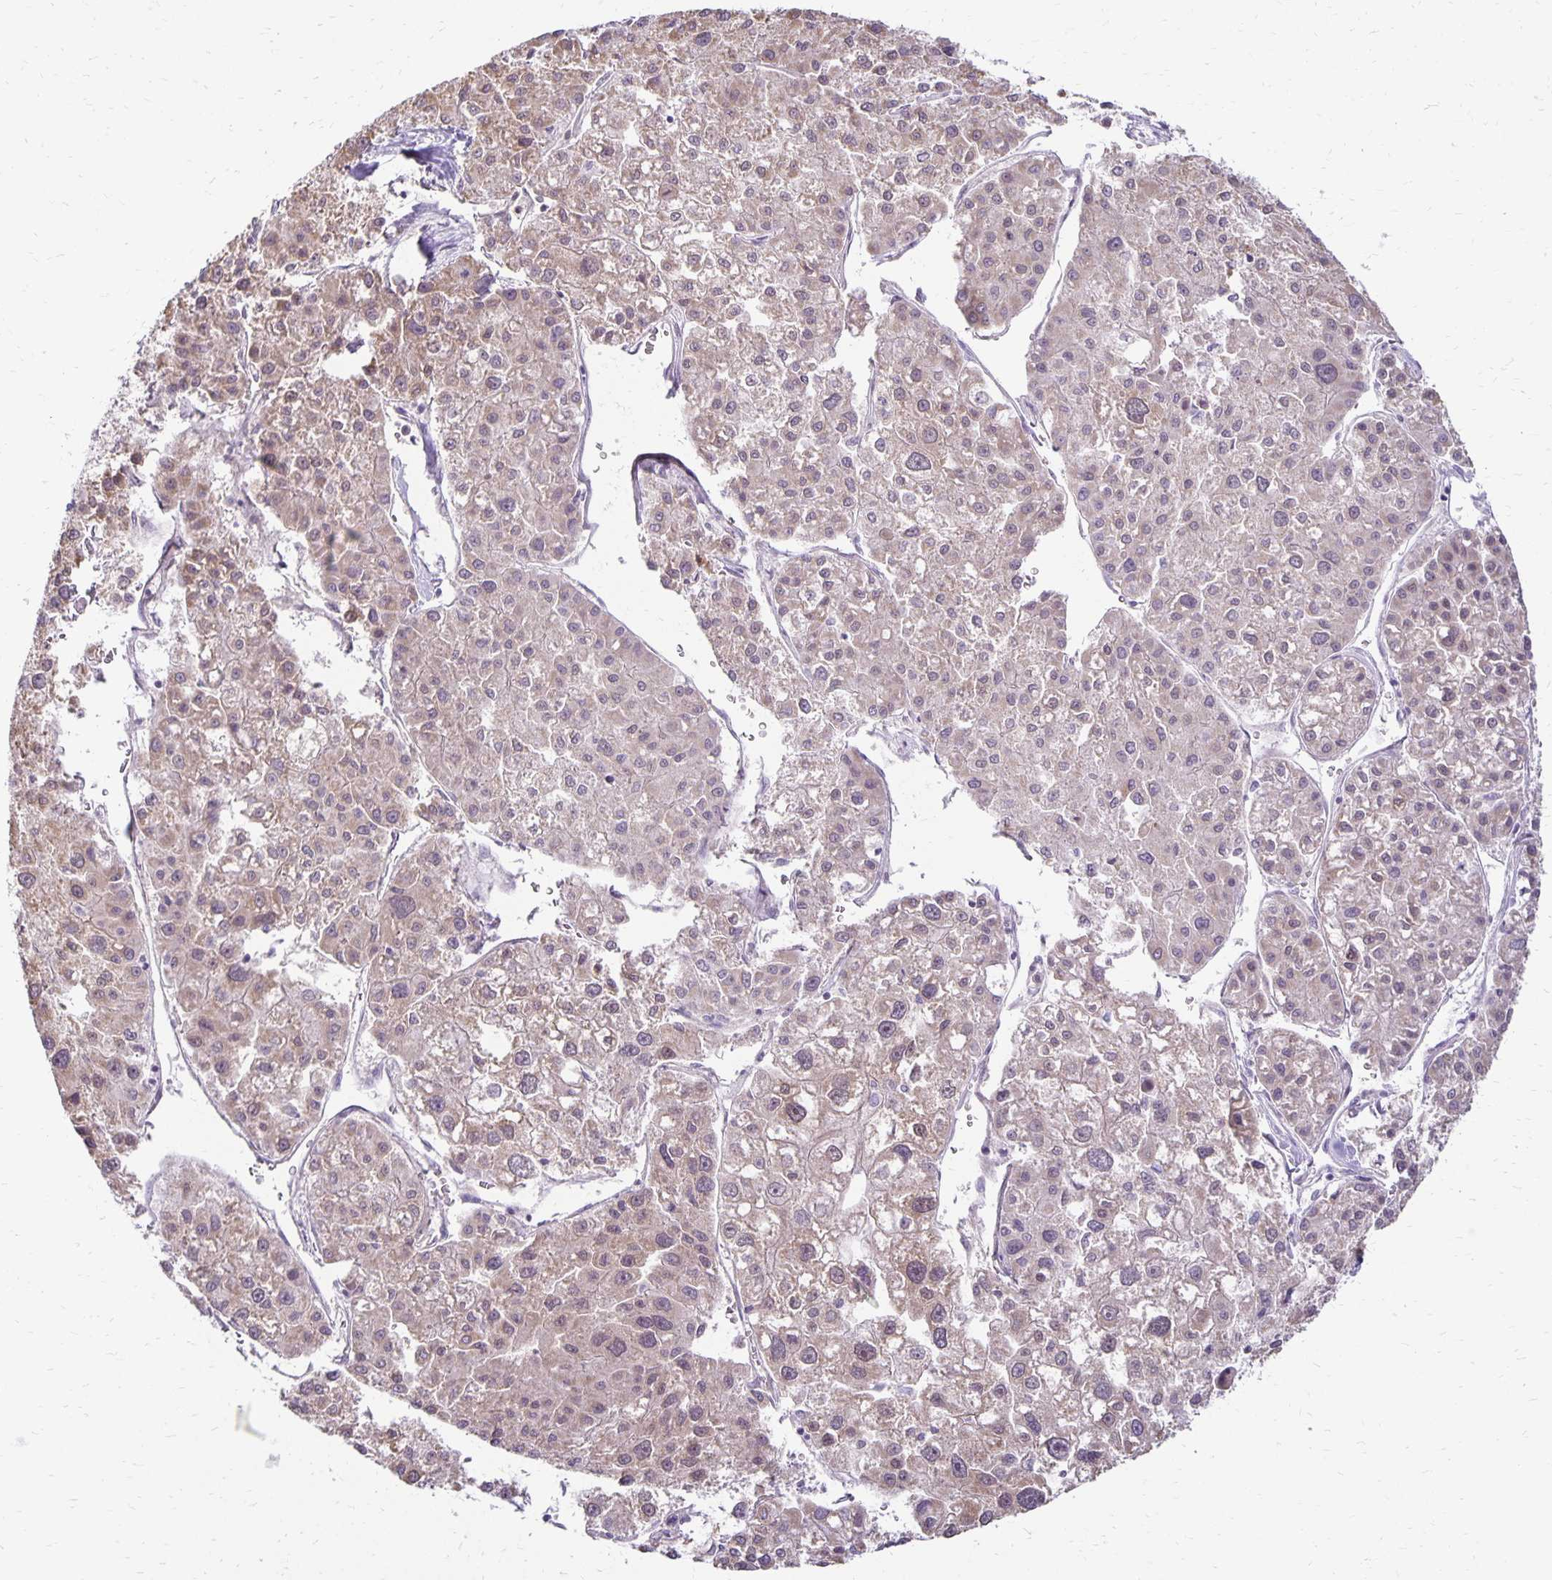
{"staining": {"intensity": "weak", "quantity": "25%-75%", "location": "cytoplasmic/membranous"}, "tissue": "liver cancer", "cell_type": "Tumor cells", "image_type": "cancer", "snomed": [{"axis": "morphology", "description": "Carcinoma, Hepatocellular, NOS"}, {"axis": "topography", "description": "Liver"}], "caption": "Liver cancer tissue shows weak cytoplasmic/membranous expression in approximately 25%-75% of tumor cells, visualized by immunohistochemistry.", "gene": "FN3K", "patient": {"sex": "male", "age": 73}}